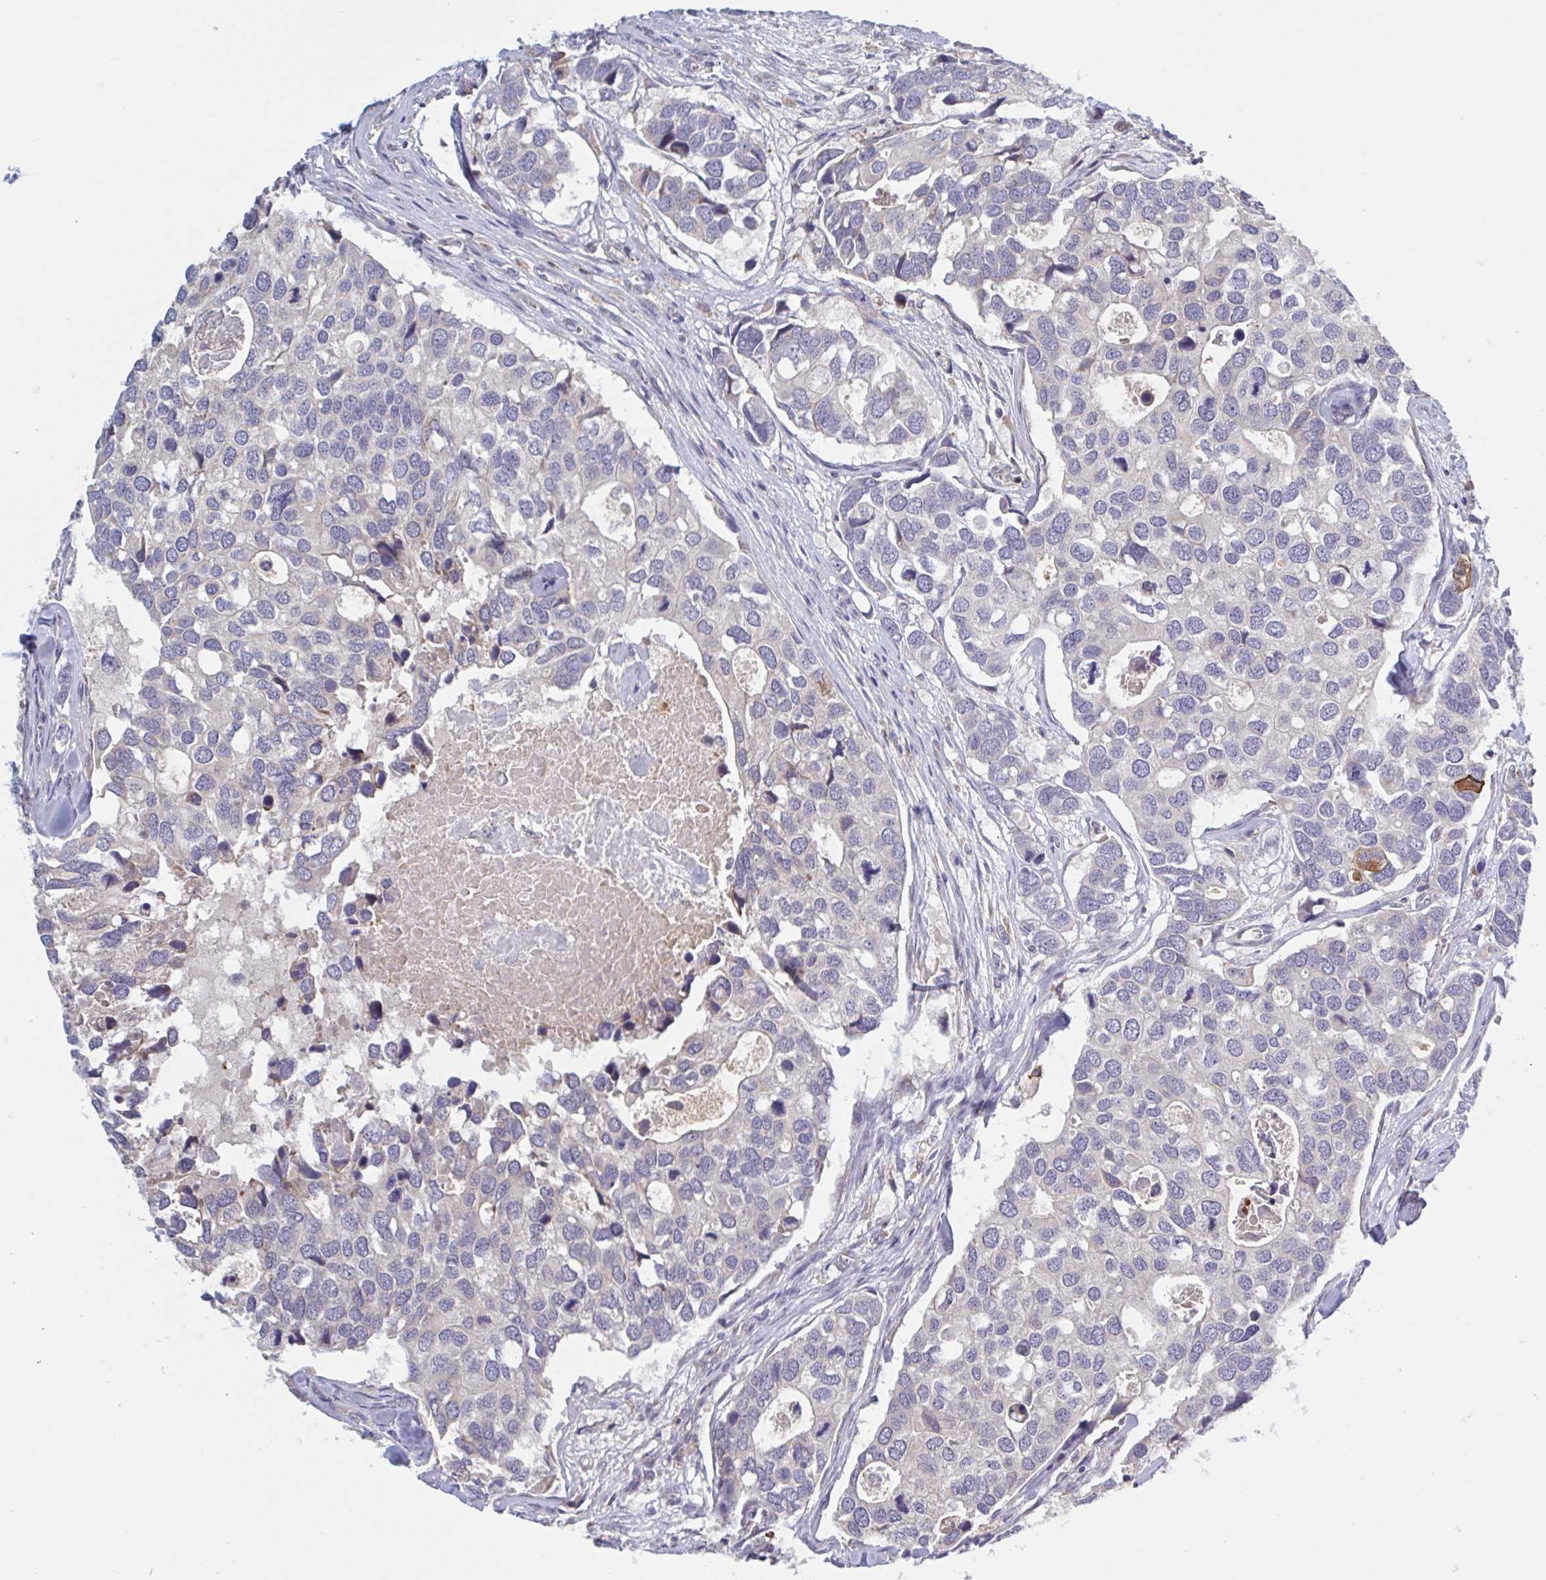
{"staining": {"intensity": "negative", "quantity": "none", "location": "none"}, "tissue": "breast cancer", "cell_type": "Tumor cells", "image_type": "cancer", "snomed": [{"axis": "morphology", "description": "Duct carcinoma"}, {"axis": "topography", "description": "Breast"}], "caption": "Immunohistochemistry (IHC) of breast cancer reveals no staining in tumor cells. Brightfield microscopy of immunohistochemistry stained with DAB (3,3'-diaminobenzidine) (brown) and hematoxylin (blue), captured at high magnification.", "gene": "CD1E", "patient": {"sex": "female", "age": 83}}